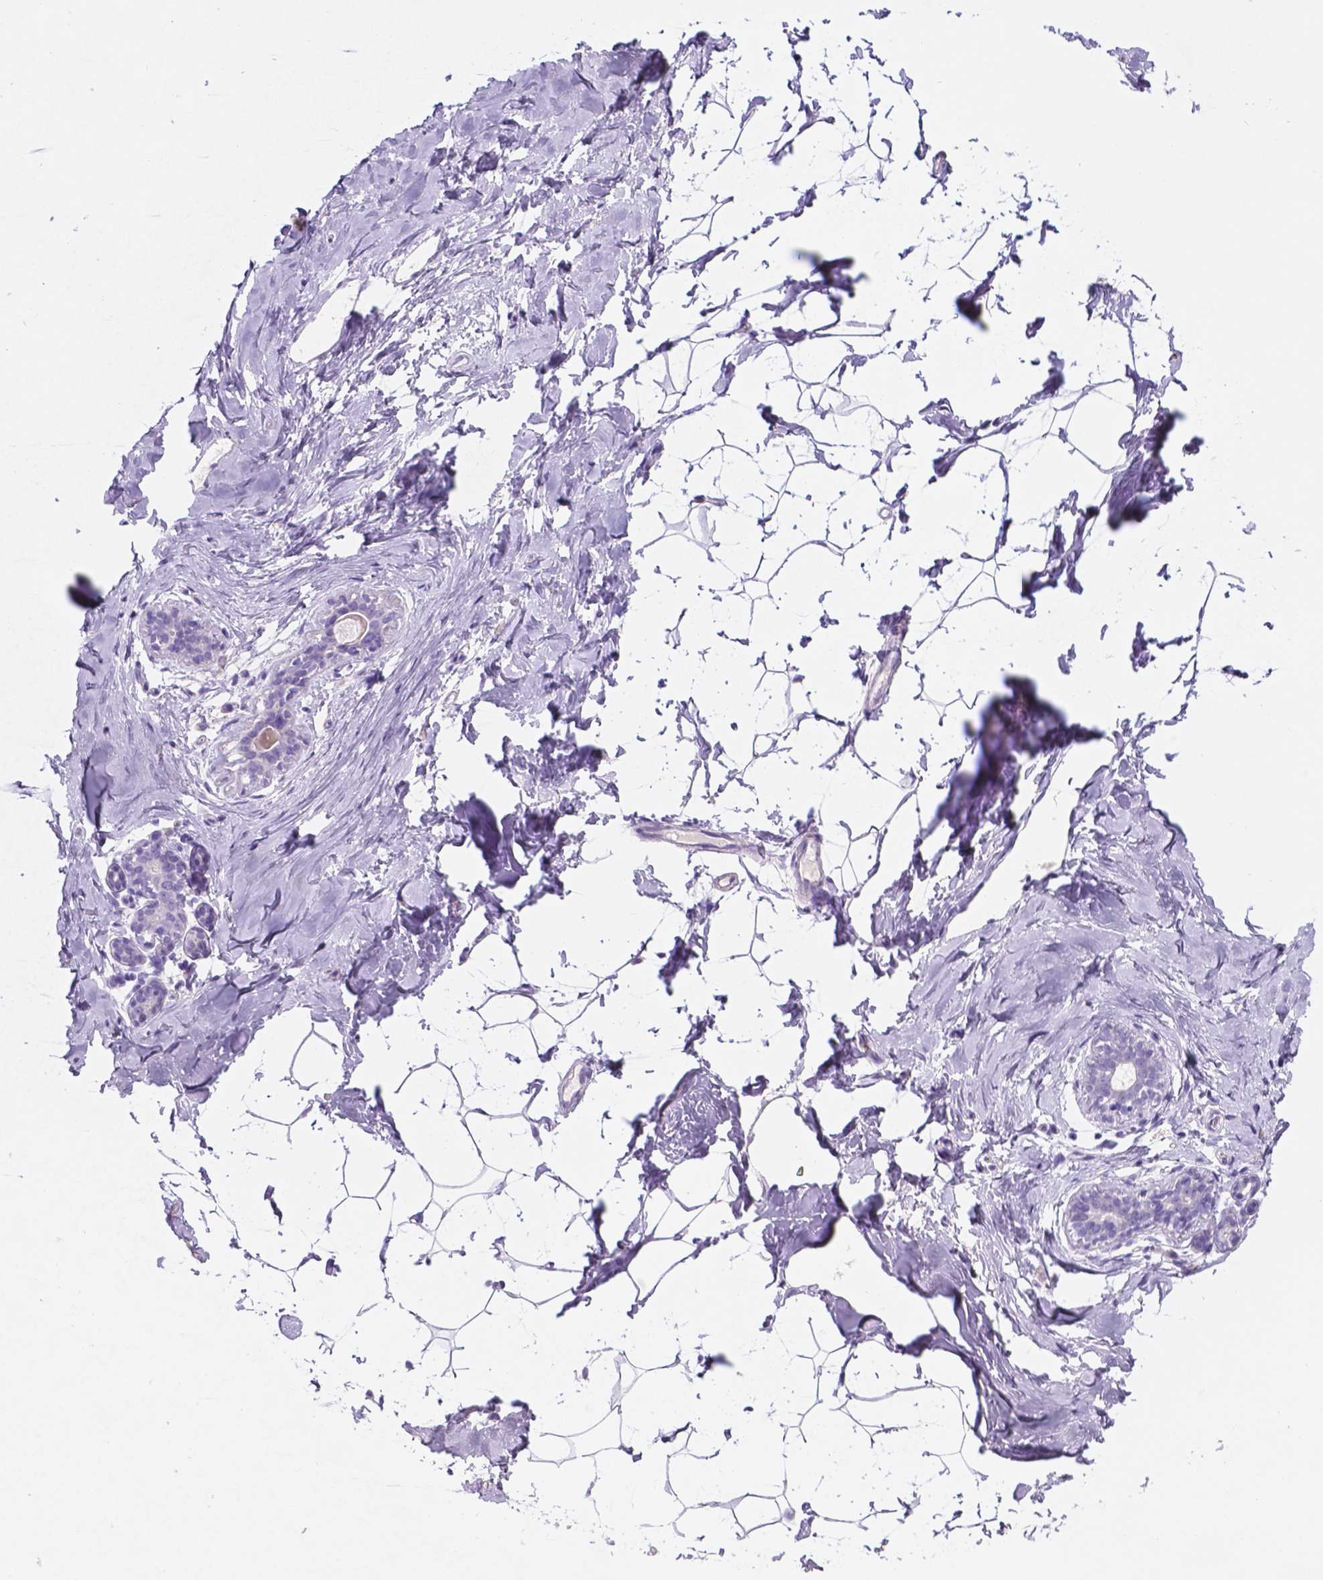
{"staining": {"intensity": "negative", "quantity": "none", "location": "none"}, "tissue": "breast", "cell_type": "Adipocytes", "image_type": "normal", "snomed": [{"axis": "morphology", "description": "Normal tissue, NOS"}, {"axis": "topography", "description": "Breast"}], "caption": "Histopathology image shows no protein staining in adipocytes of unremarkable breast.", "gene": "EBLN2", "patient": {"sex": "female", "age": 32}}